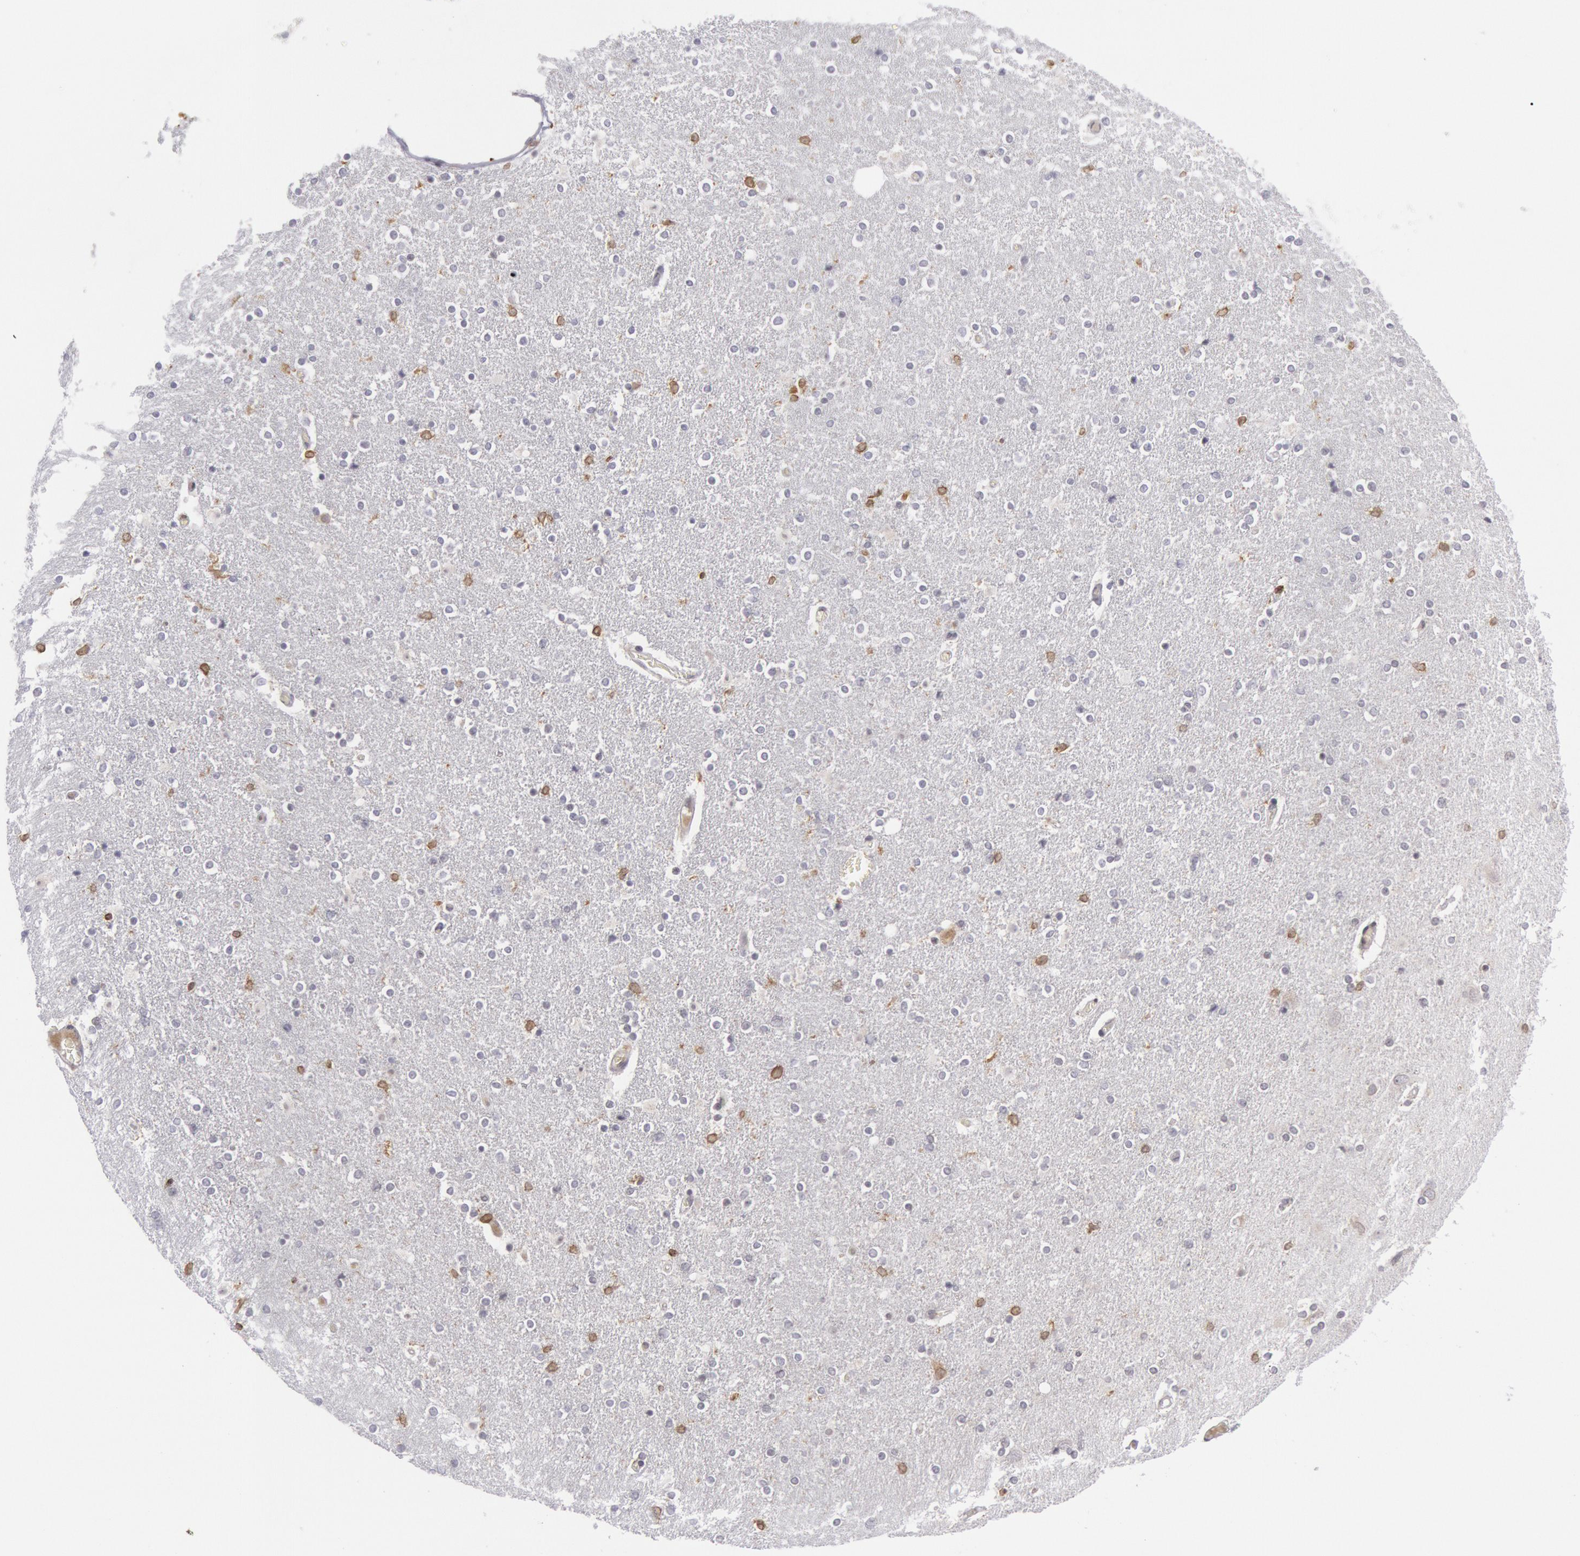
{"staining": {"intensity": "weak", "quantity": "<25%", "location": "cytoplasmic/membranous"}, "tissue": "caudate", "cell_type": "Glial cells", "image_type": "normal", "snomed": [{"axis": "morphology", "description": "Normal tissue, NOS"}, {"axis": "topography", "description": "Lateral ventricle wall"}], "caption": "Glial cells are negative for brown protein staining in normal caudate. (DAB (3,3'-diaminobenzidine) immunohistochemistry (IHC) with hematoxylin counter stain).", "gene": "PTGS2", "patient": {"sex": "female", "age": 54}}